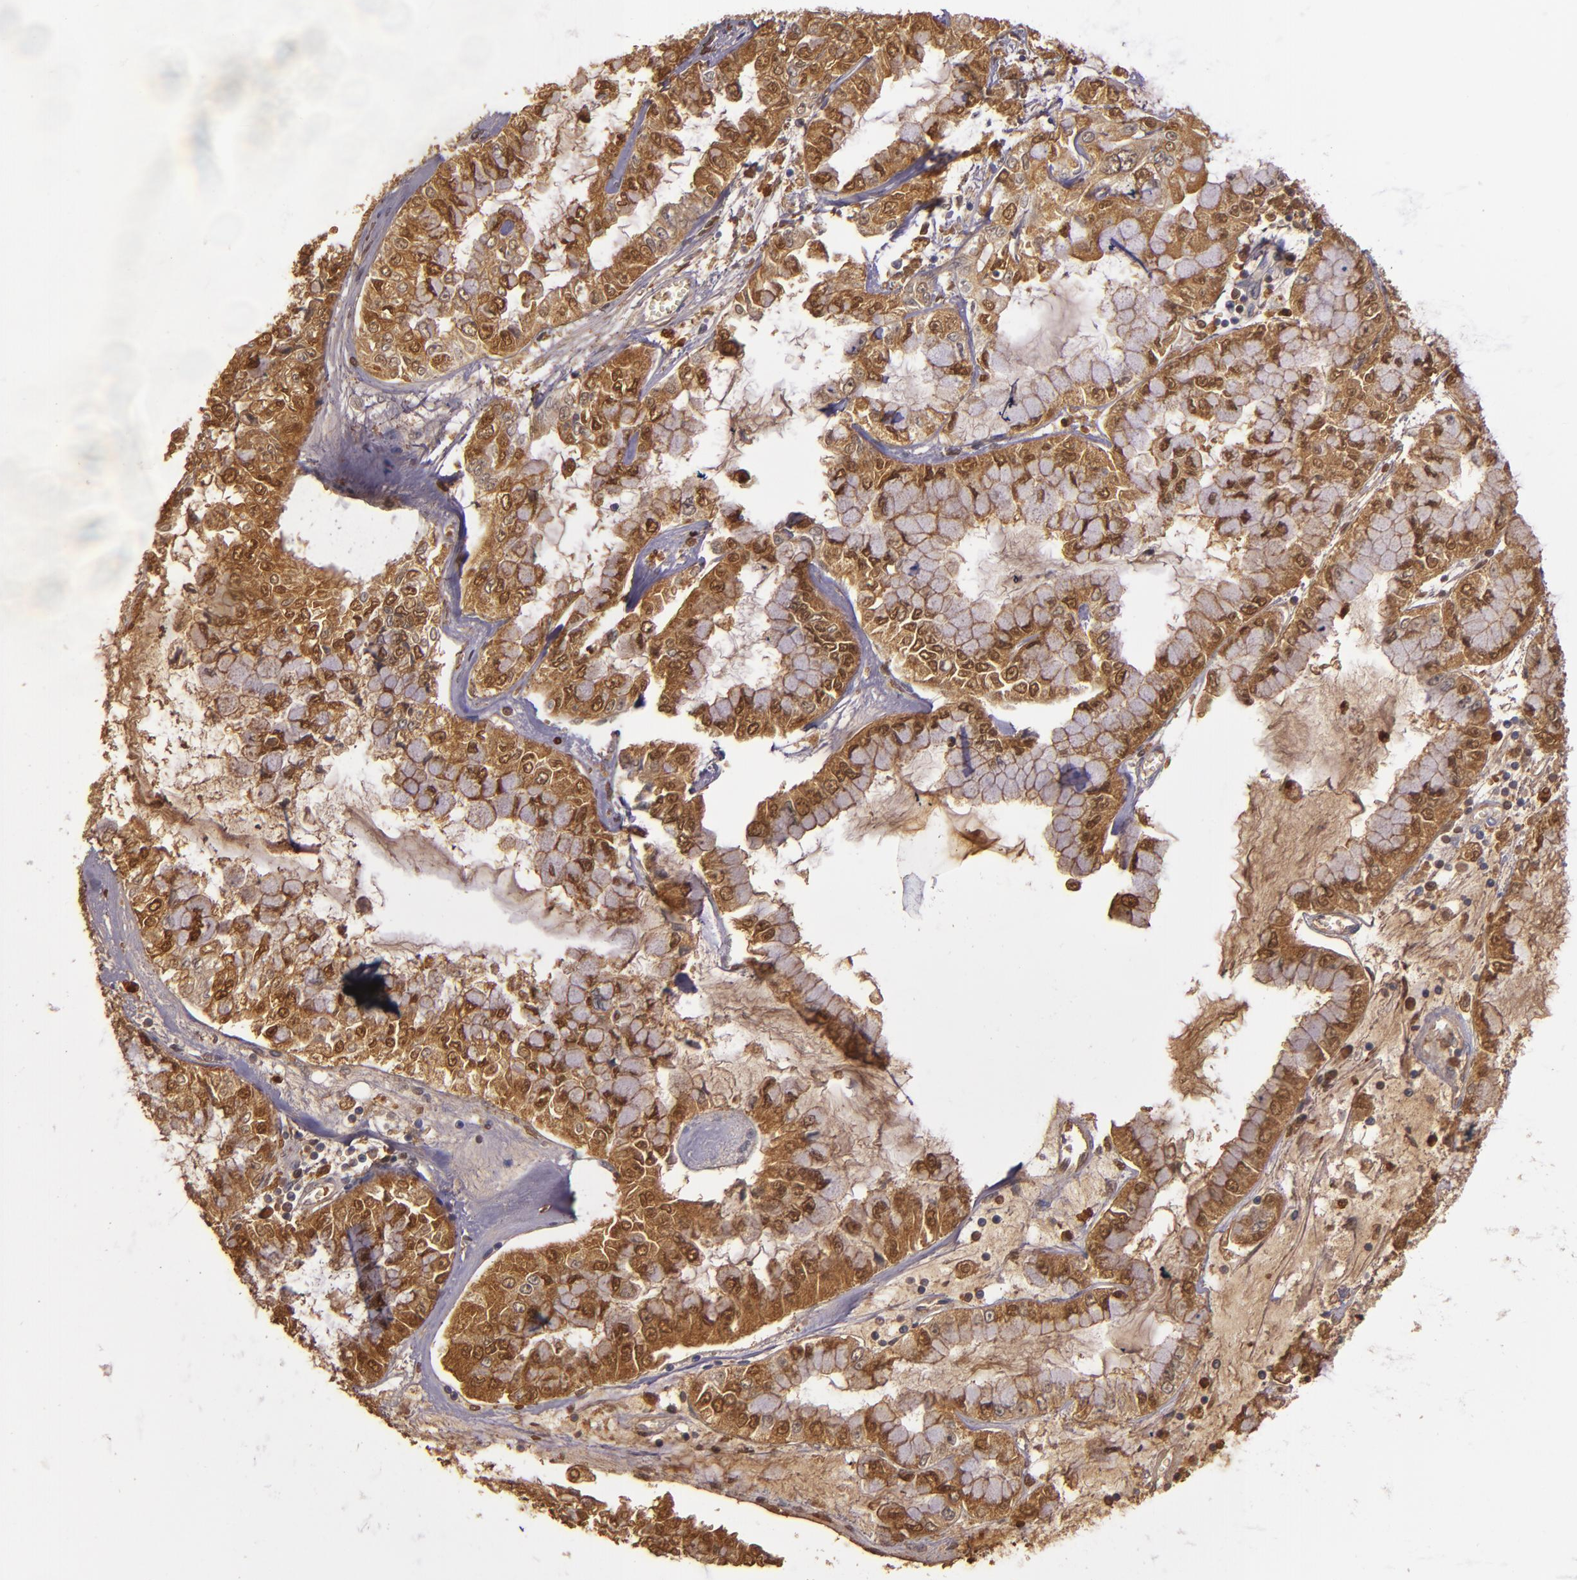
{"staining": {"intensity": "strong", "quantity": ">75%", "location": "cytoplasmic/membranous"}, "tissue": "liver cancer", "cell_type": "Tumor cells", "image_type": "cancer", "snomed": [{"axis": "morphology", "description": "Cholangiocarcinoma"}, {"axis": "topography", "description": "Liver"}], "caption": "A high amount of strong cytoplasmic/membranous positivity is seen in approximately >75% of tumor cells in cholangiocarcinoma (liver) tissue.", "gene": "PTS", "patient": {"sex": "female", "age": 79}}